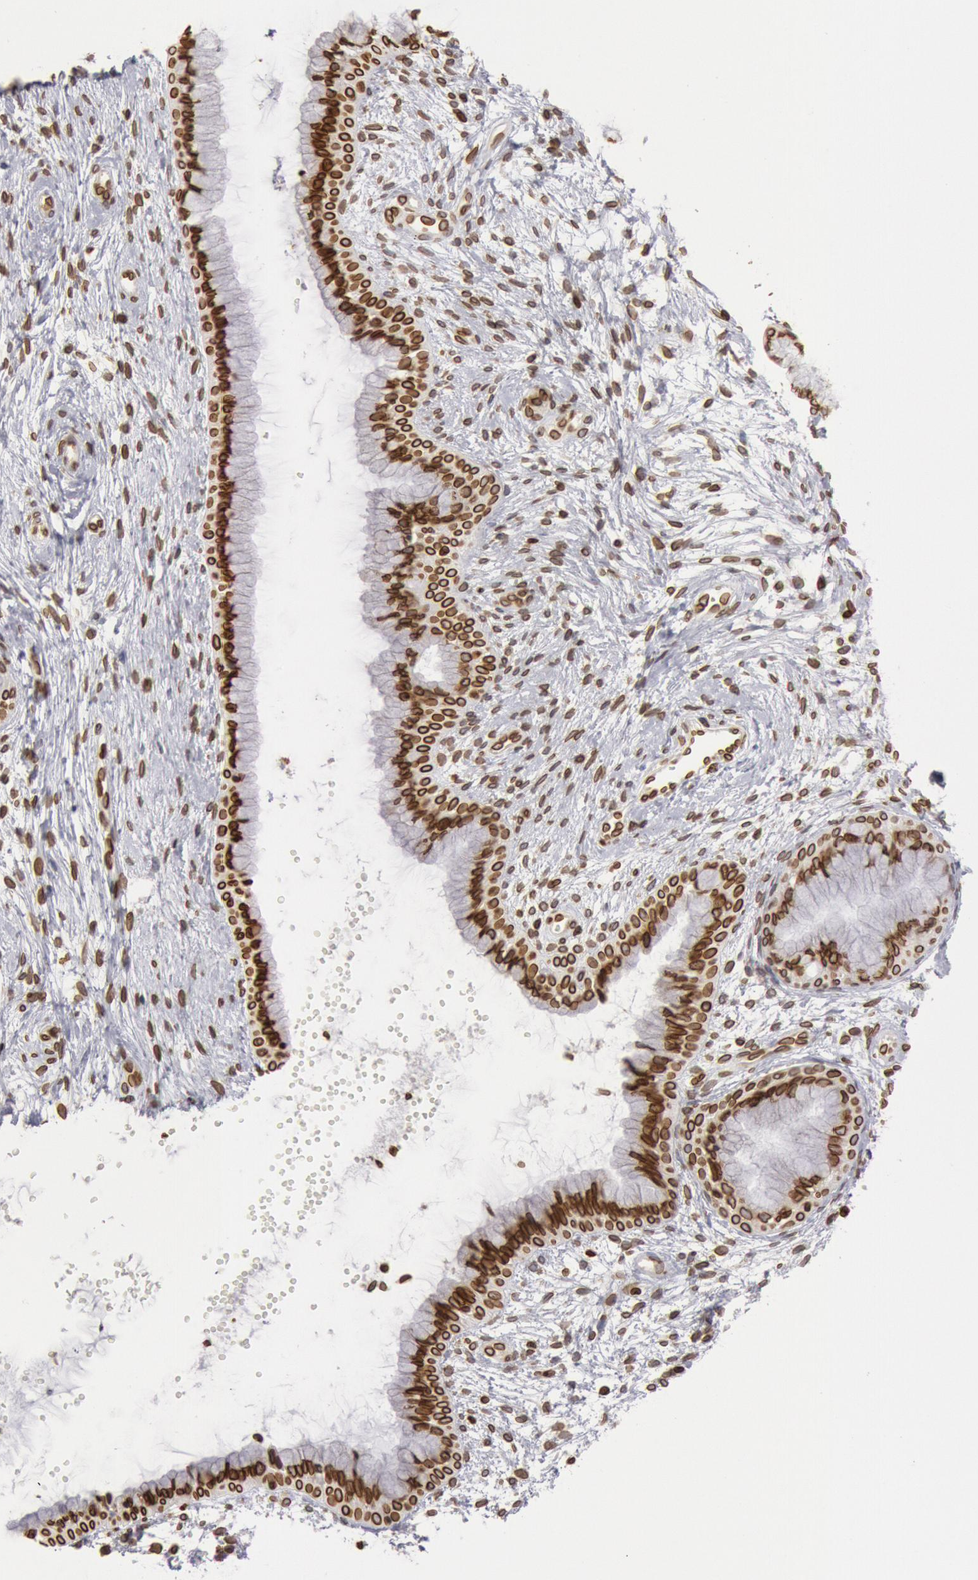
{"staining": {"intensity": "strong", "quantity": ">75%", "location": "nuclear"}, "tissue": "cervix", "cell_type": "Glandular cells", "image_type": "normal", "snomed": [{"axis": "morphology", "description": "Normal tissue, NOS"}, {"axis": "topography", "description": "Cervix"}], "caption": "Strong nuclear expression is identified in about >75% of glandular cells in normal cervix.", "gene": "SUN2", "patient": {"sex": "female", "age": 39}}